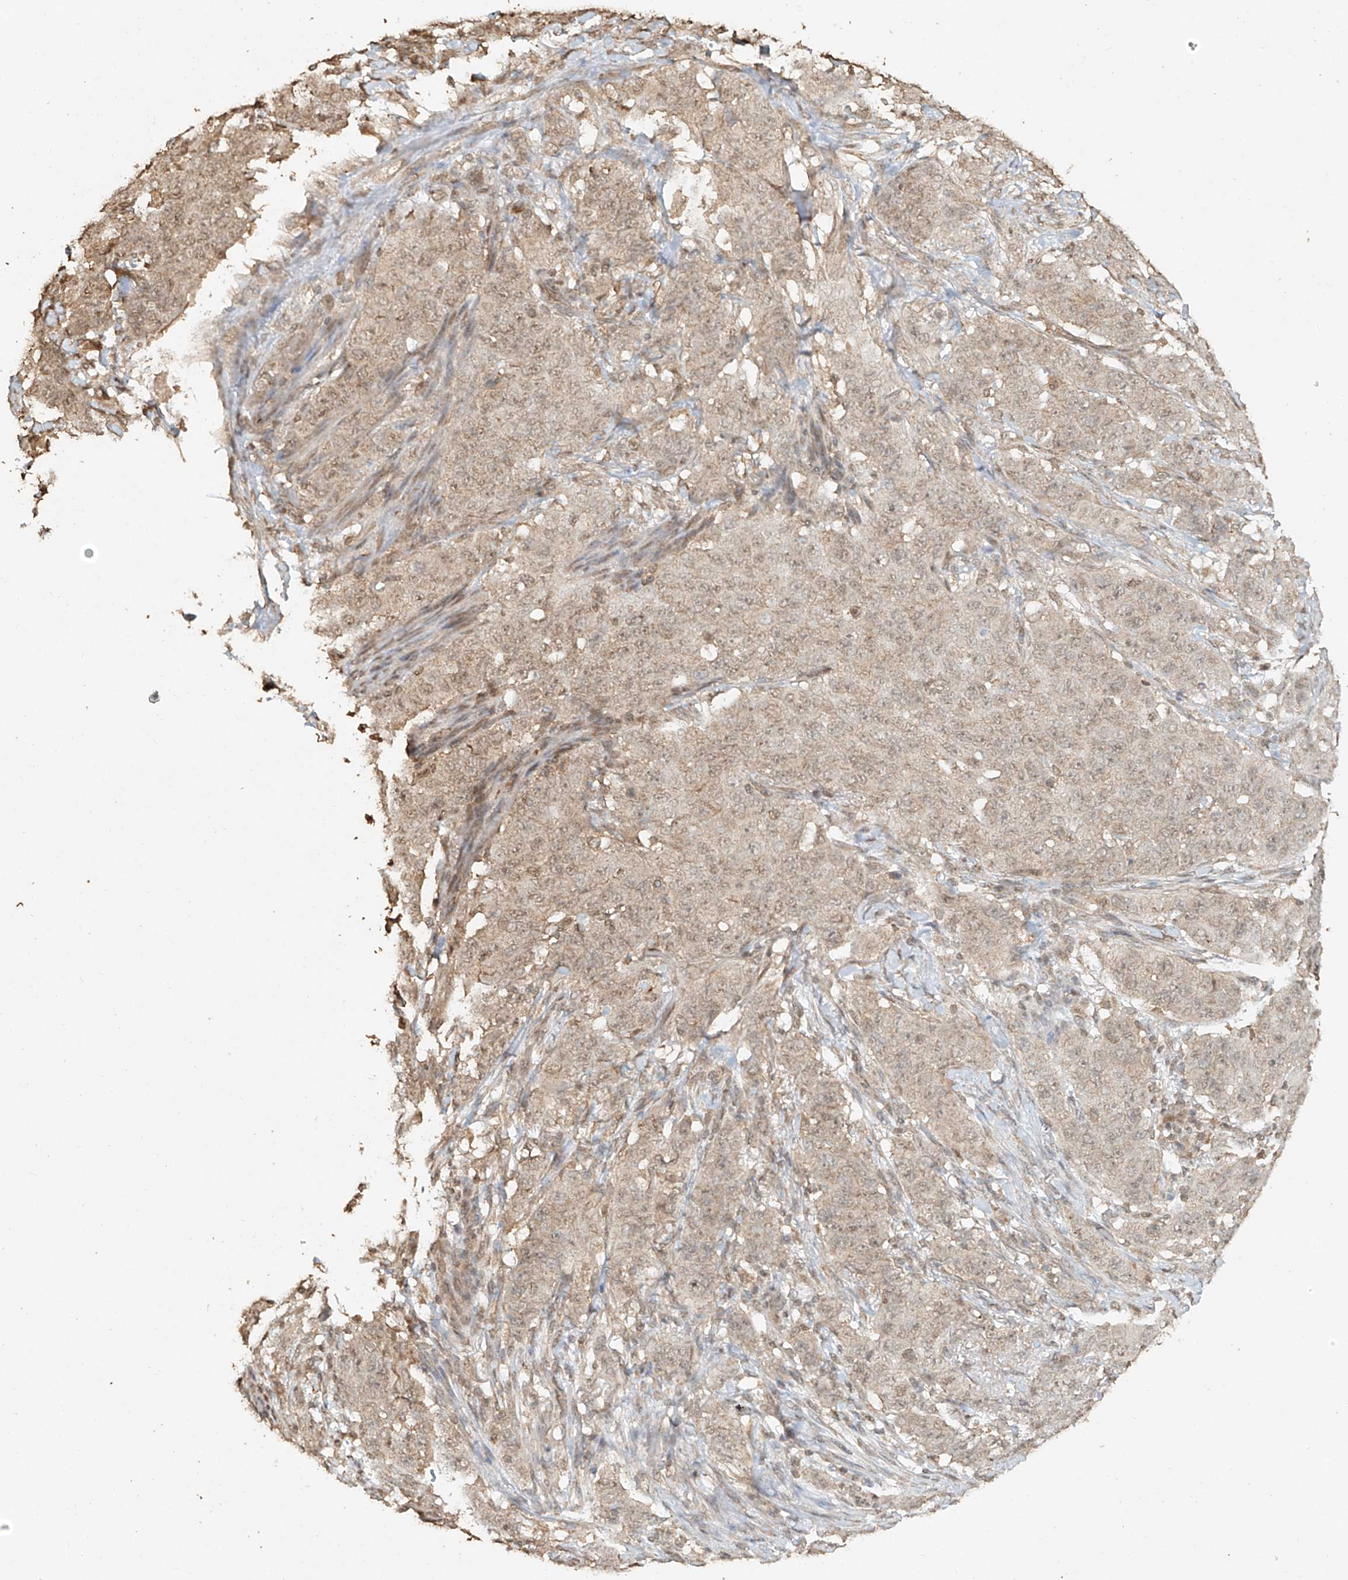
{"staining": {"intensity": "weak", "quantity": ">75%", "location": "cytoplasmic/membranous,nuclear"}, "tissue": "stomach cancer", "cell_type": "Tumor cells", "image_type": "cancer", "snomed": [{"axis": "morphology", "description": "Adenocarcinoma, NOS"}, {"axis": "topography", "description": "Stomach"}], "caption": "Human stomach cancer (adenocarcinoma) stained with a brown dye reveals weak cytoplasmic/membranous and nuclear positive positivity in approximately >75% of tumor cells.", "gene": "TIGAR", "patient": {"sex": "male", "age": 48}}